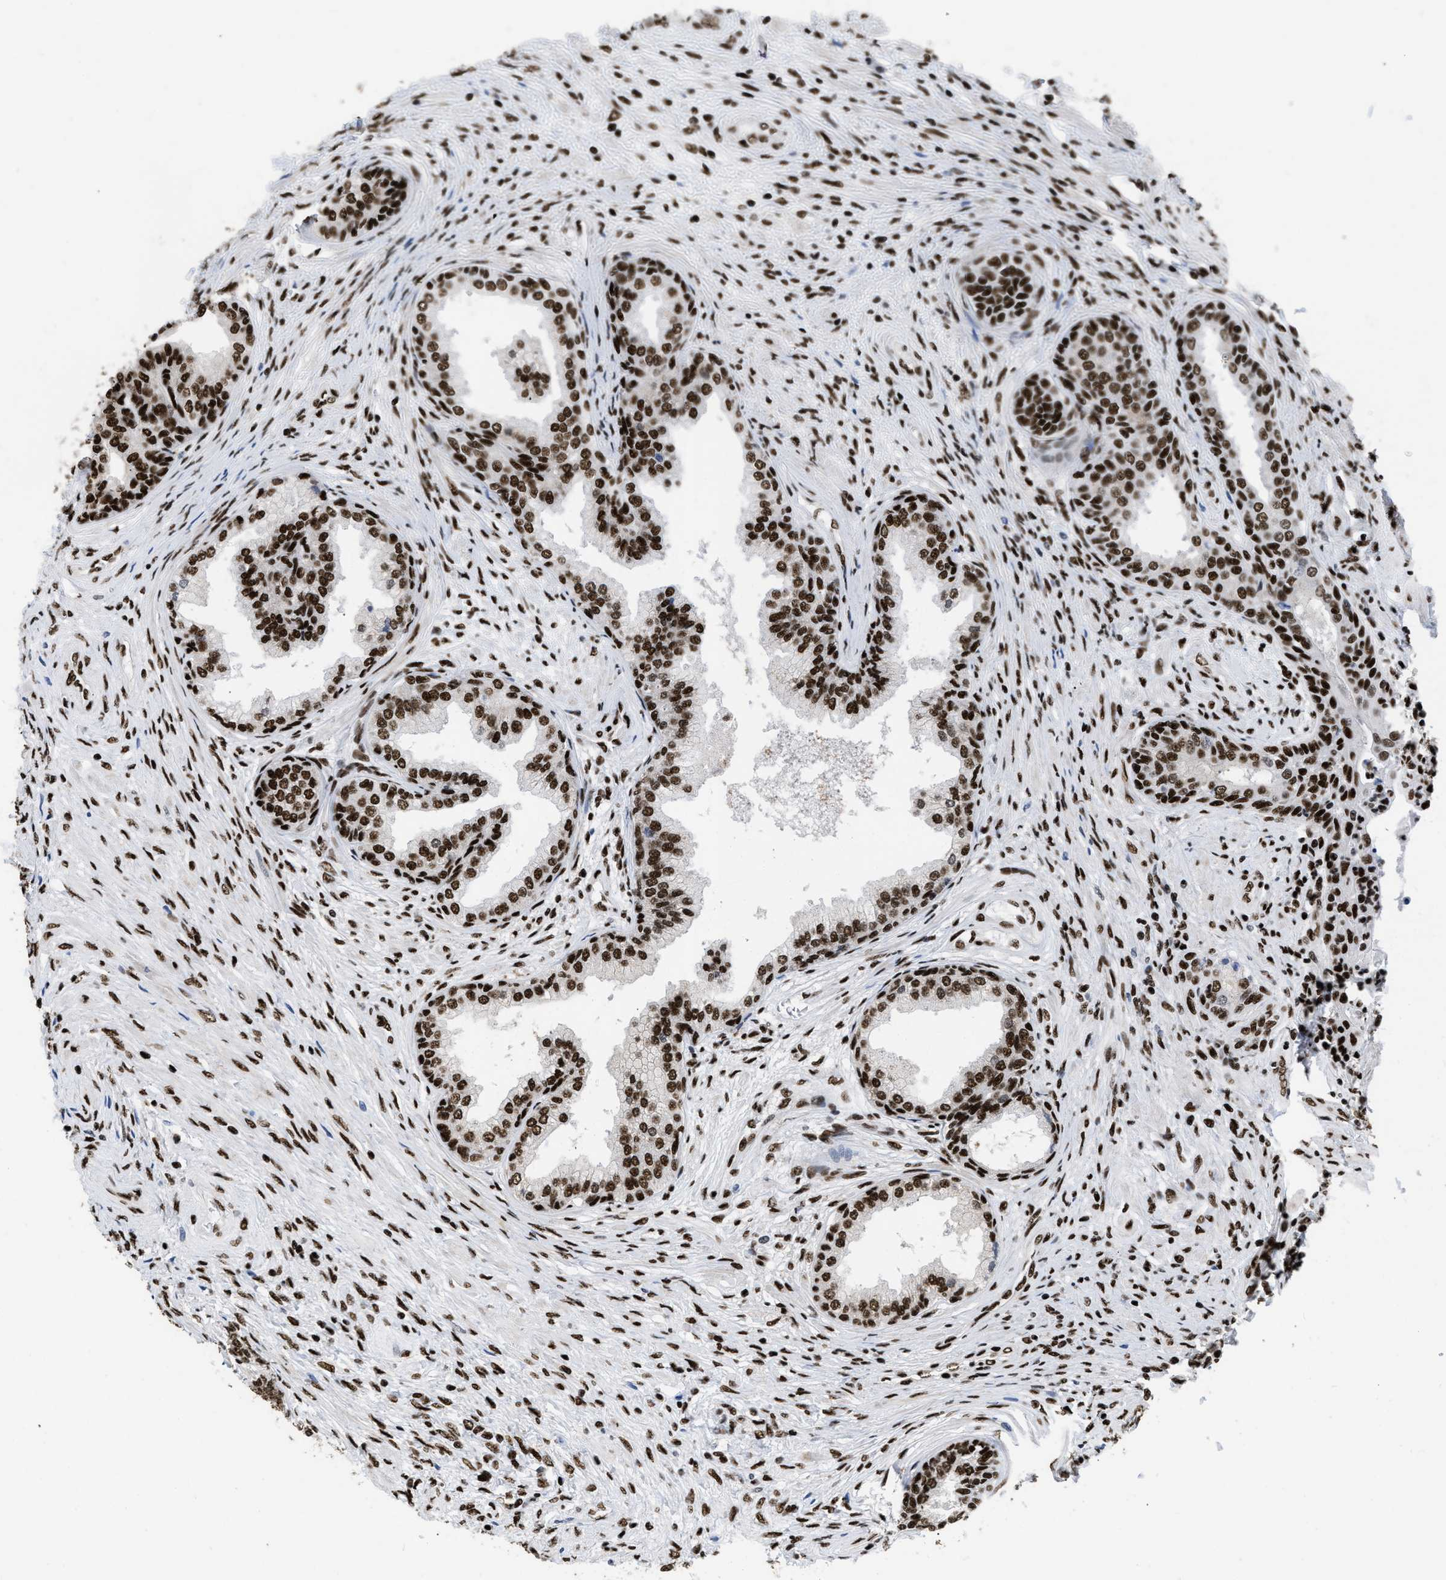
{"staining": {"intensity": "strong", "quantity": ">75%", "location": "nuclear"}, "tissue": "prostate", "cell_type": "Glandular cells", "image_type": "normal", "snomed": [{"axis": "morphology", "description": "Normal tissue, NOS"}, {"axis": "topography", "description": "Prostate"}], "caption": "Prostate stained for a protein reveals strong nuclear positivity in glandular cells. (brown staining indicates protein expression, while blue staining denotes nuclei).", "gene": "CREB1", "patient": {"sex": "male", "age": 76}}